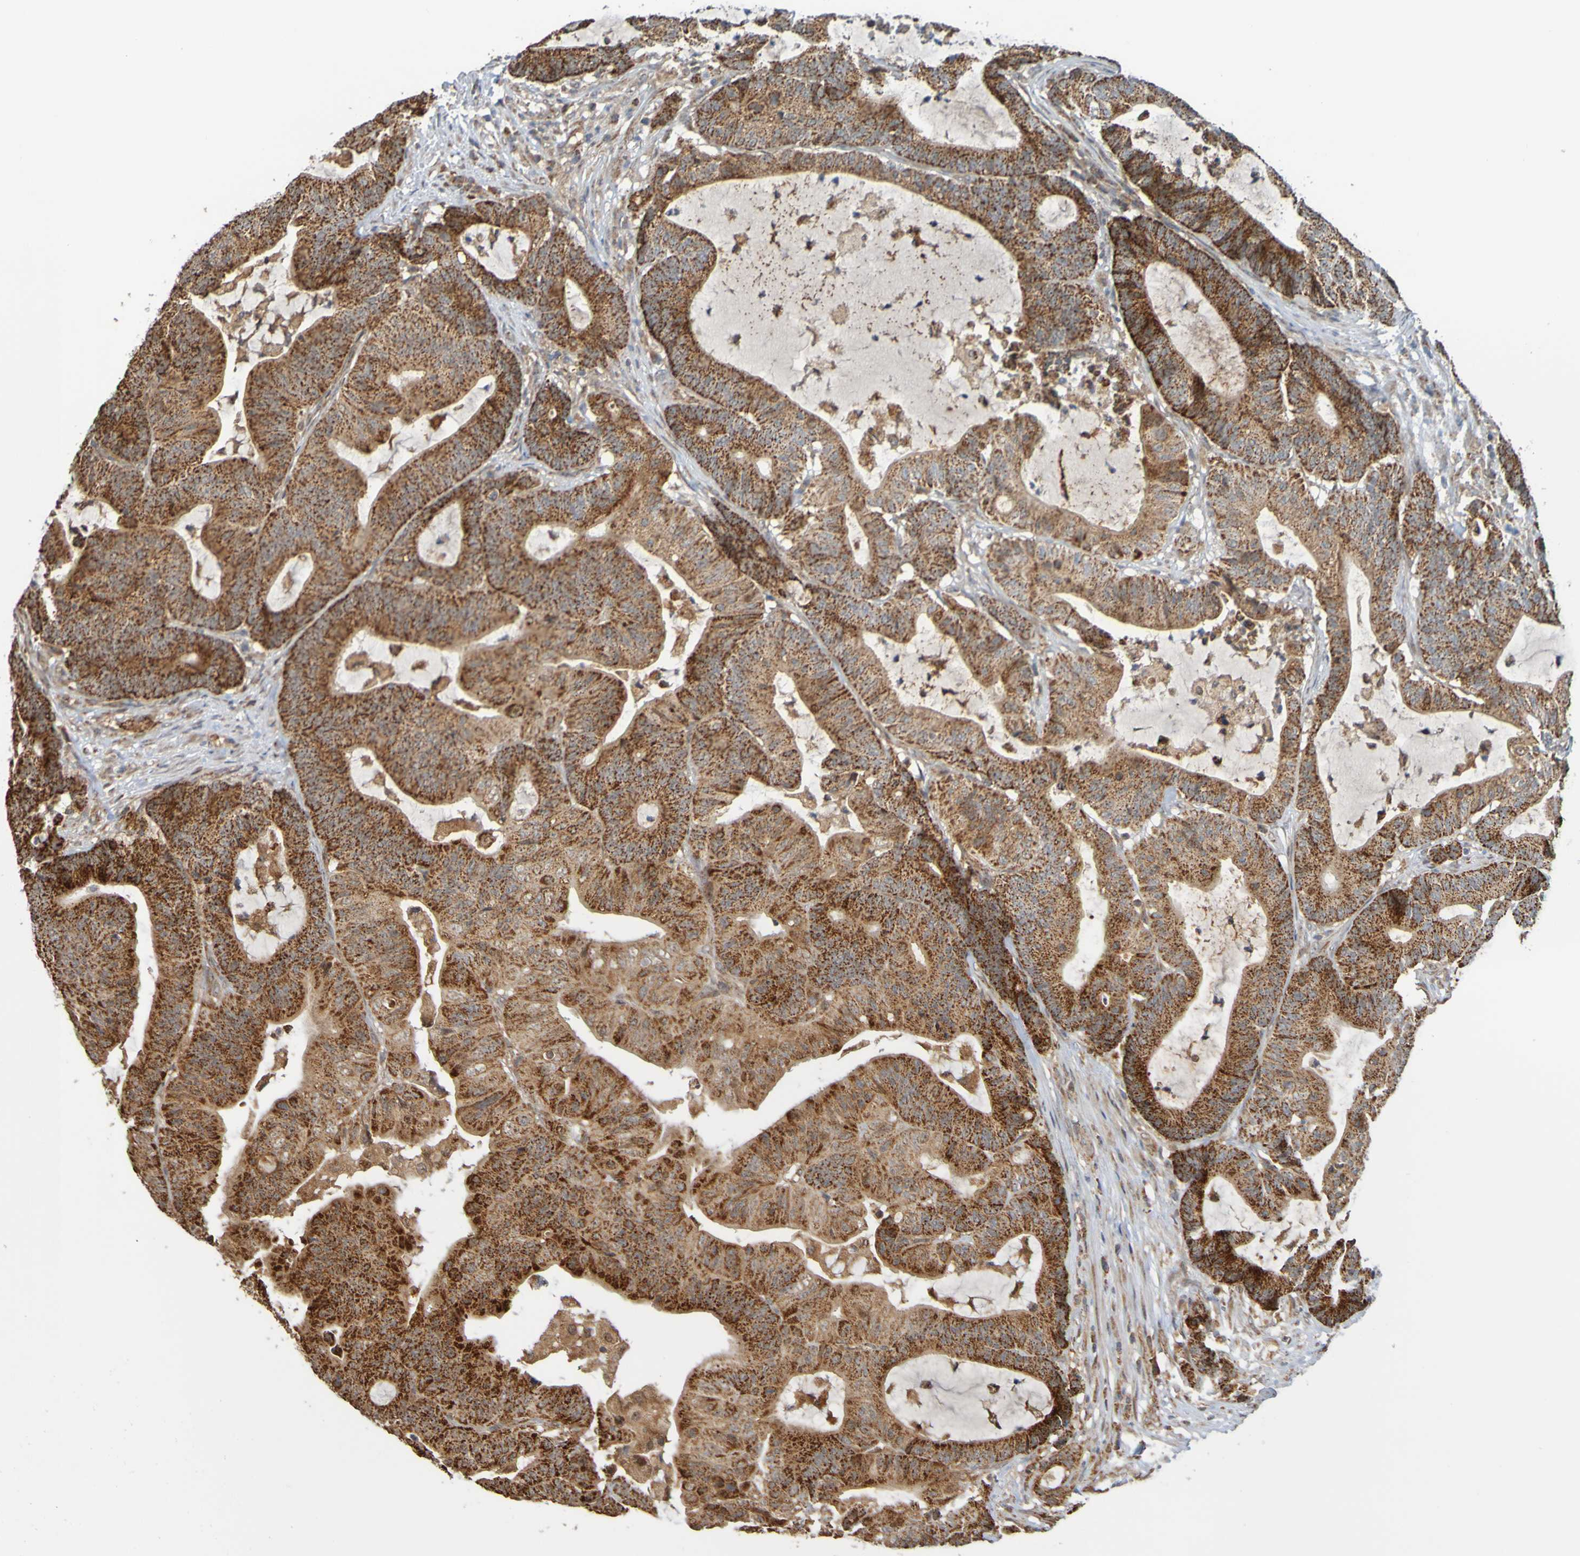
{"staining": {"intensity": "strong", "quantity": ">75%", "location": "cytoplasmic/membranous"}, "tissue": "colorectal cancer", "cell_type": "Tumor cells", "image_type": "cancer", "snomed": [{"axis": "morphology", "description": "Adenocarcinoma, NOS"}, {"axis": "topography", "description": "Colon"}], "caption": "Strong cytoplasmic/membranous expression is identified in about >75% of tumor cells in colorectal cancer (adenocarcinoma).", "gene": "TMBIM1", "patient": {"sex": "female", "age": 84}}